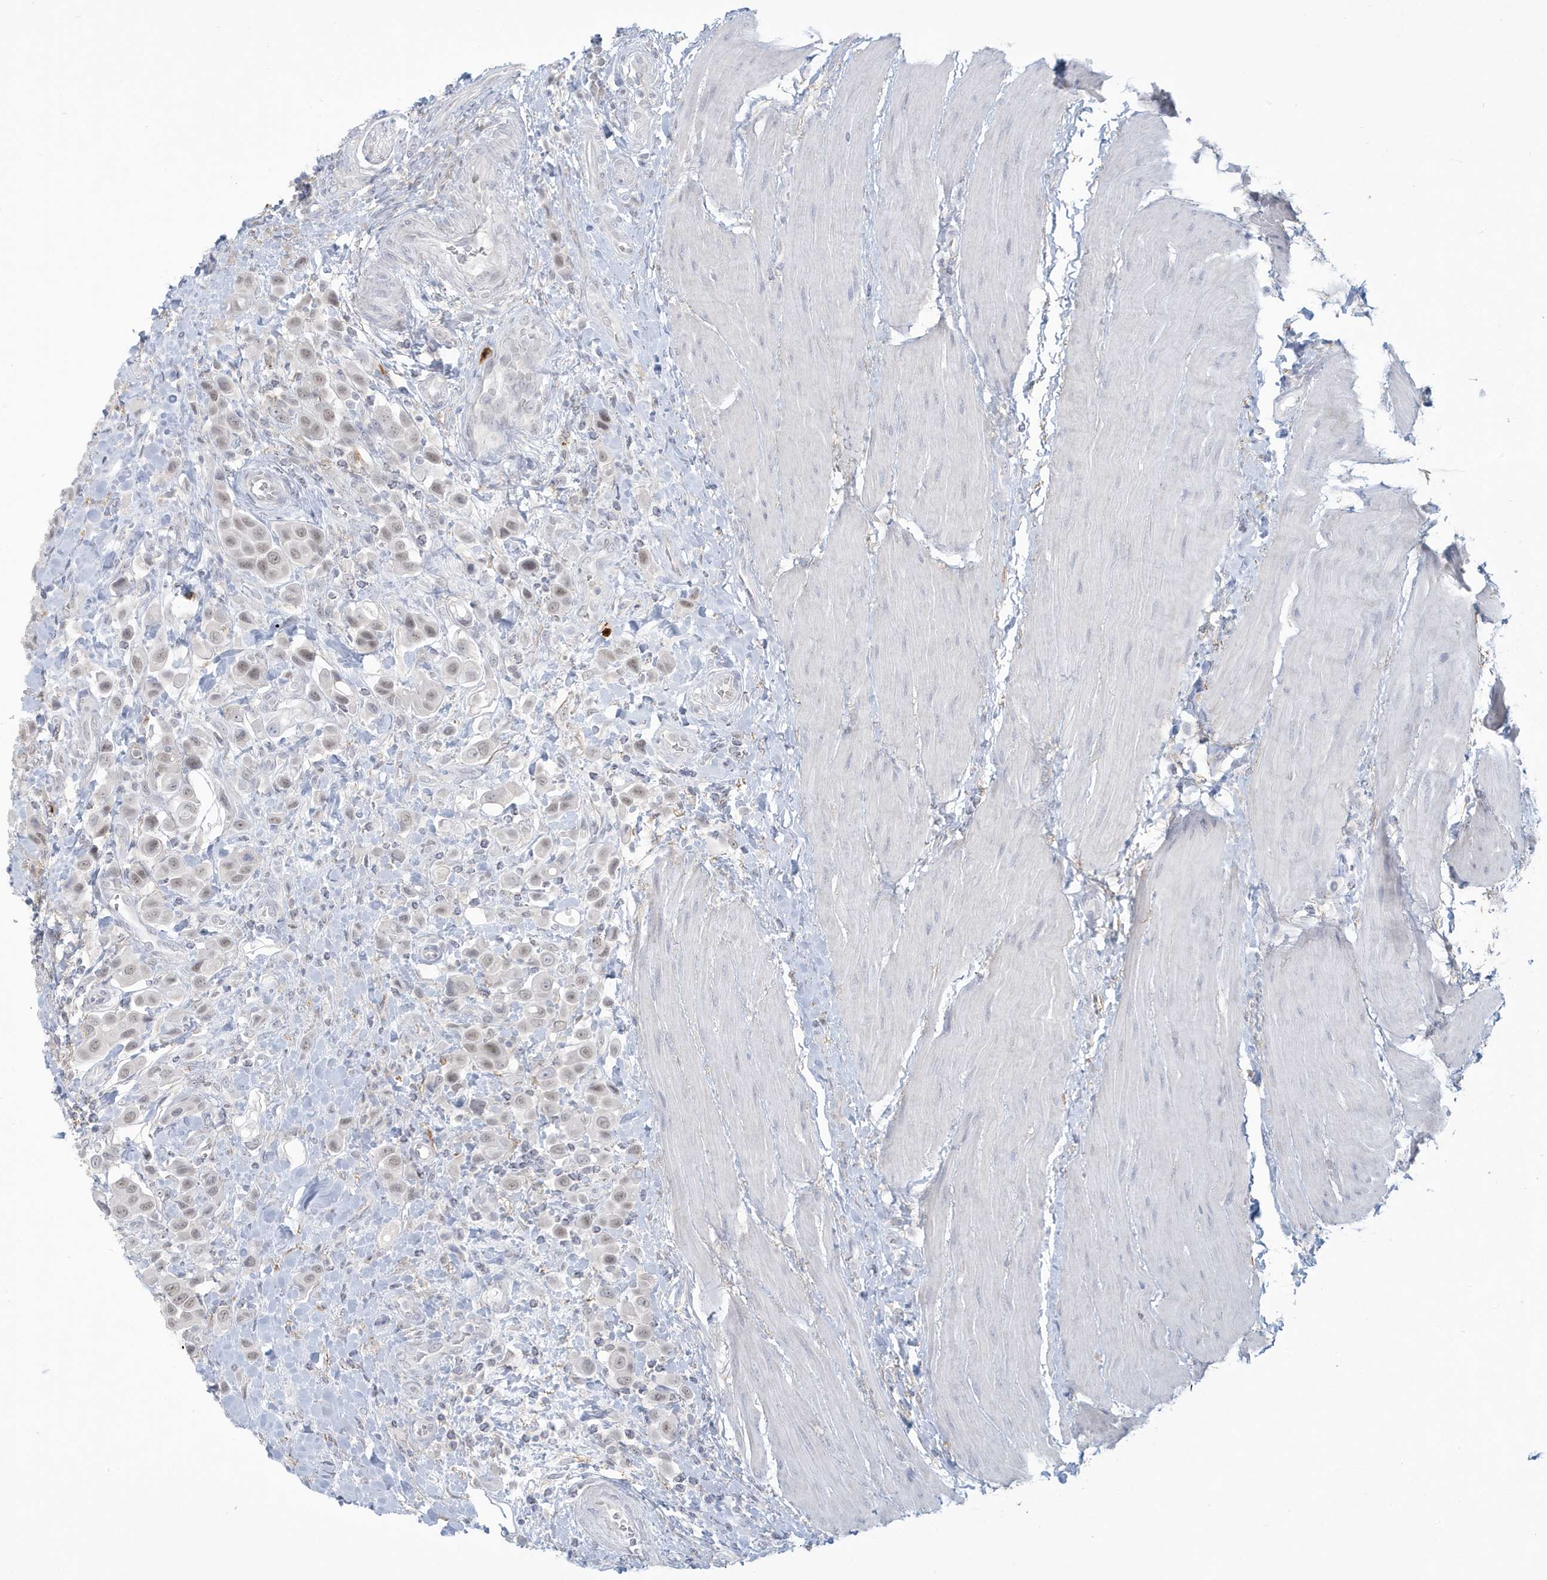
{"staining": {"intensity": "weak", "quantity": "<25%", "location": "nuclear"}, "tissue": "urothelial cancer", "cell_type": "Tumor cells", "image_type": "cancer", "snomed": [{"axis": "morphology", "description": "Urothelial carcinoma, High grade"}, {"axis": "topography", "description": "Urinary bladder"}], "caption": "Tumor cells show no significant protein staining in urothelial cancer.", "gene": "HERC6", "patient": {"sex": "male", "age": 50}}